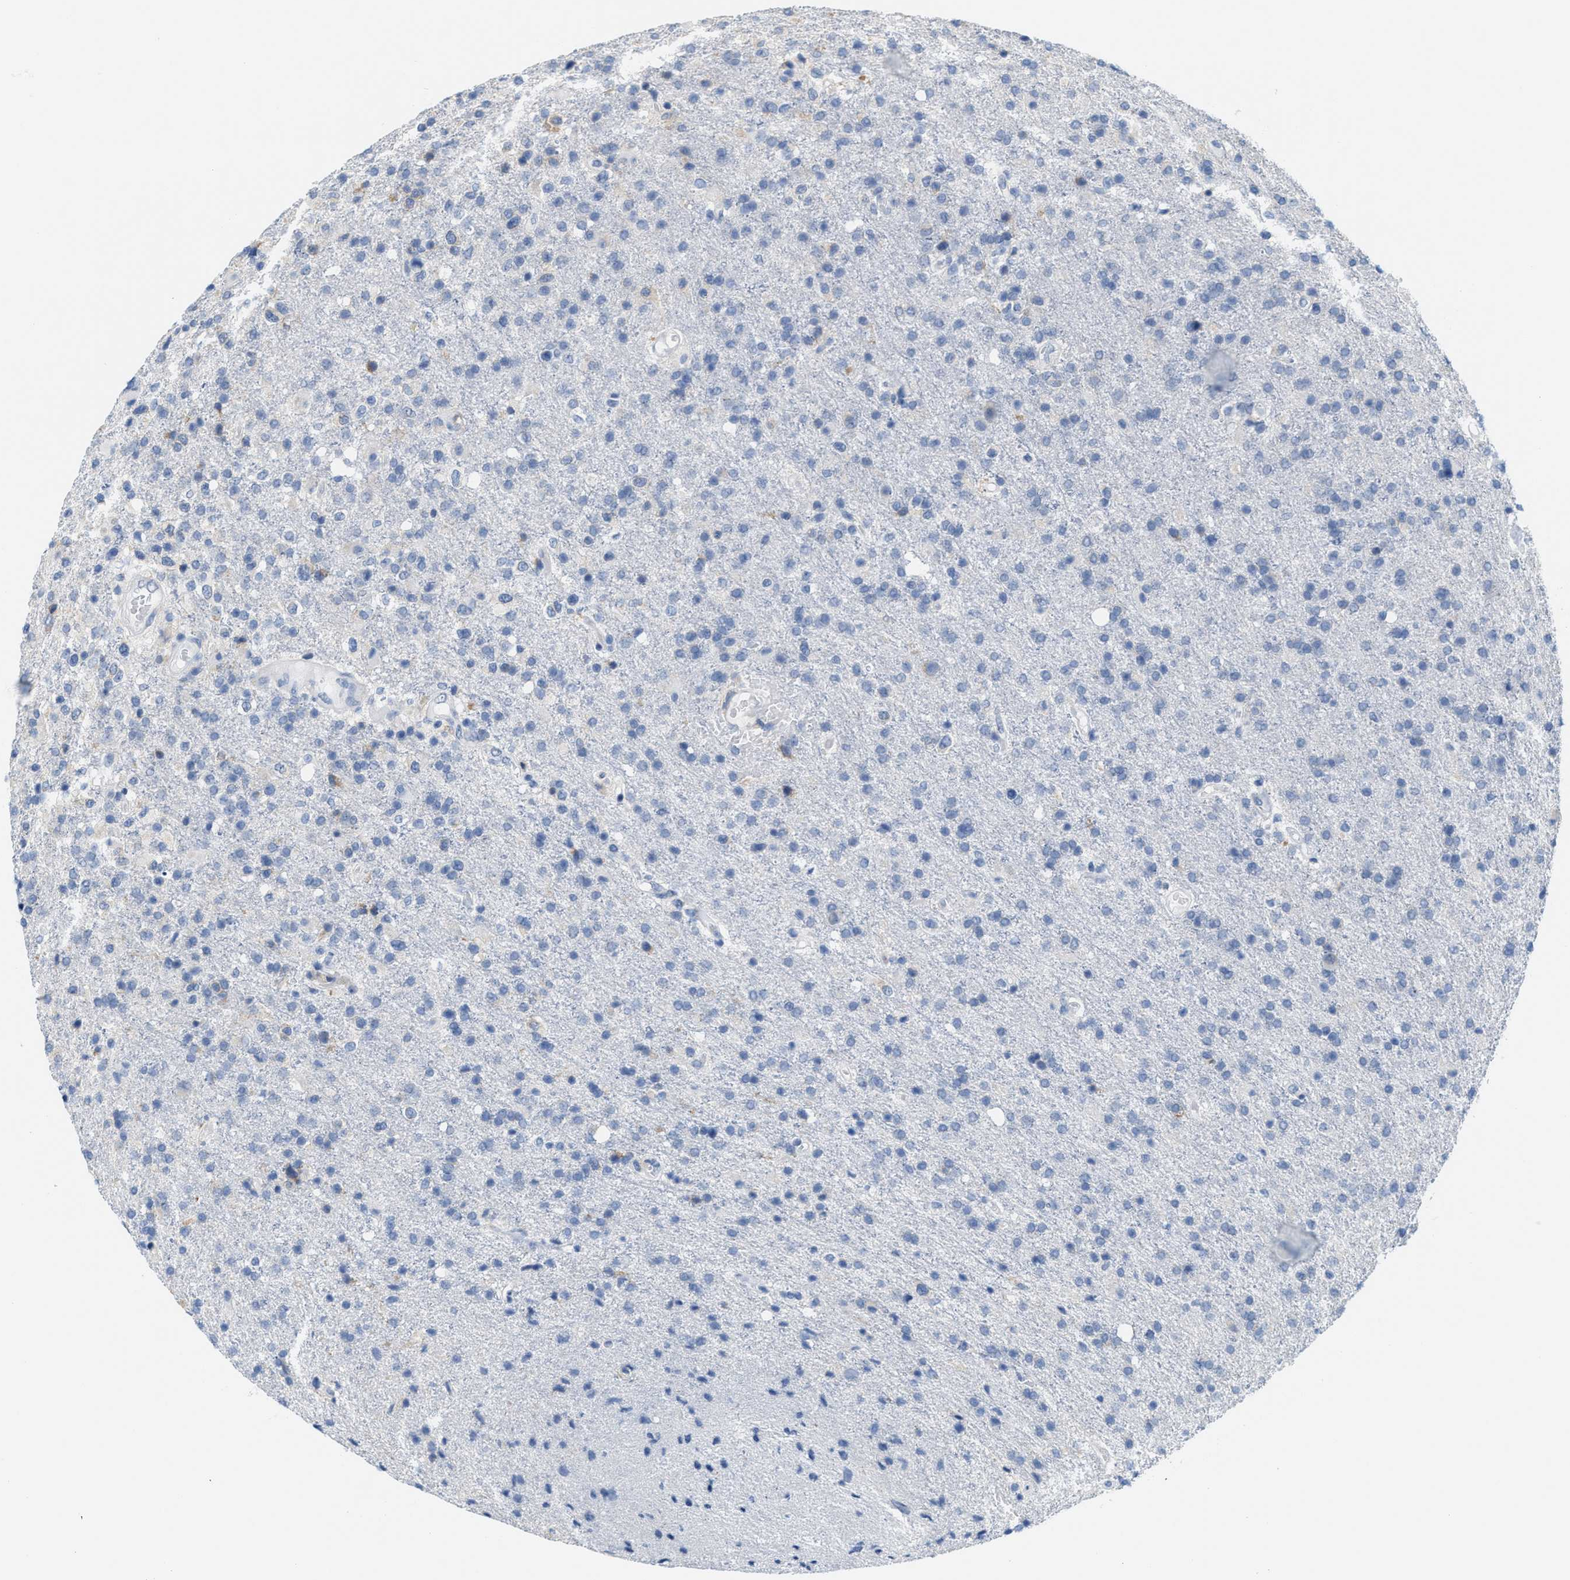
{"staining": {"intensity": "negative", "quantity": "none", "location": "none"}, "tissue": "glioma", "cell_type": "Tumor cells", "image_type": "cancer", "snomed": [{"axis": "morphology", "description": "Glioma, malignant, High grade"}, {"axis": "topography", "description": "Brain"}], "caption": "A micrograph of malignant high-grade glioma stained for a protein shows no brown staining in tumor cells.", "gene": "KIFC3", "patient": {"sex": "male", "age": 72}}